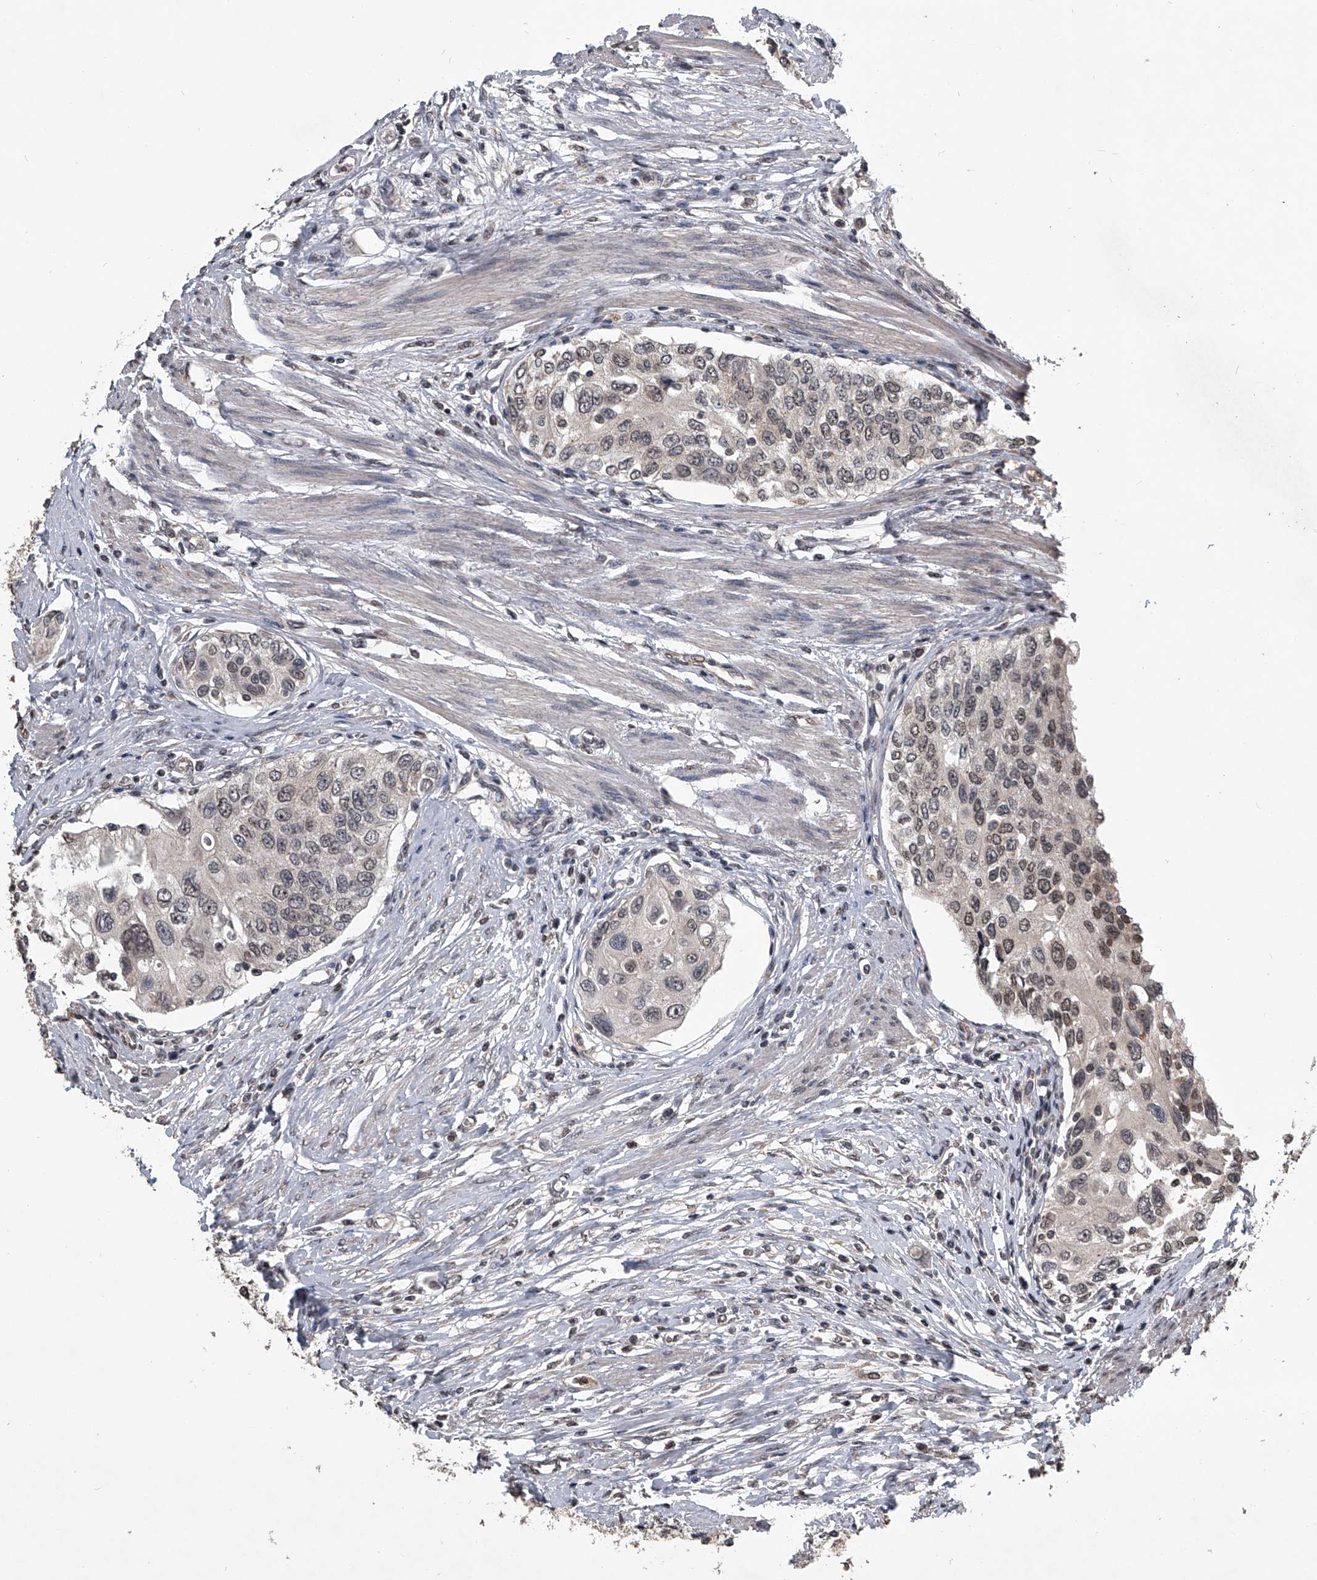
{"staining": {"intensity": "moderate", "quantity": "25%-75%", "location": "nuclear"}, "tissue": "urothelial cancer", "cell_type": "Tumor cells", "image_type": "cancer", "snomed": [{"axis": "morphology", "description": "Urothelial carcinoma, High grade"}, {"axis": "topography", "description": "Urinary bladder"}], "caption": "An image of human urothelial cancer stained for a protein shows moderate nuclear brown staining in tumor cells.", "gene": "TSNAX", "patient": {"sex": "female", "age": 56}}